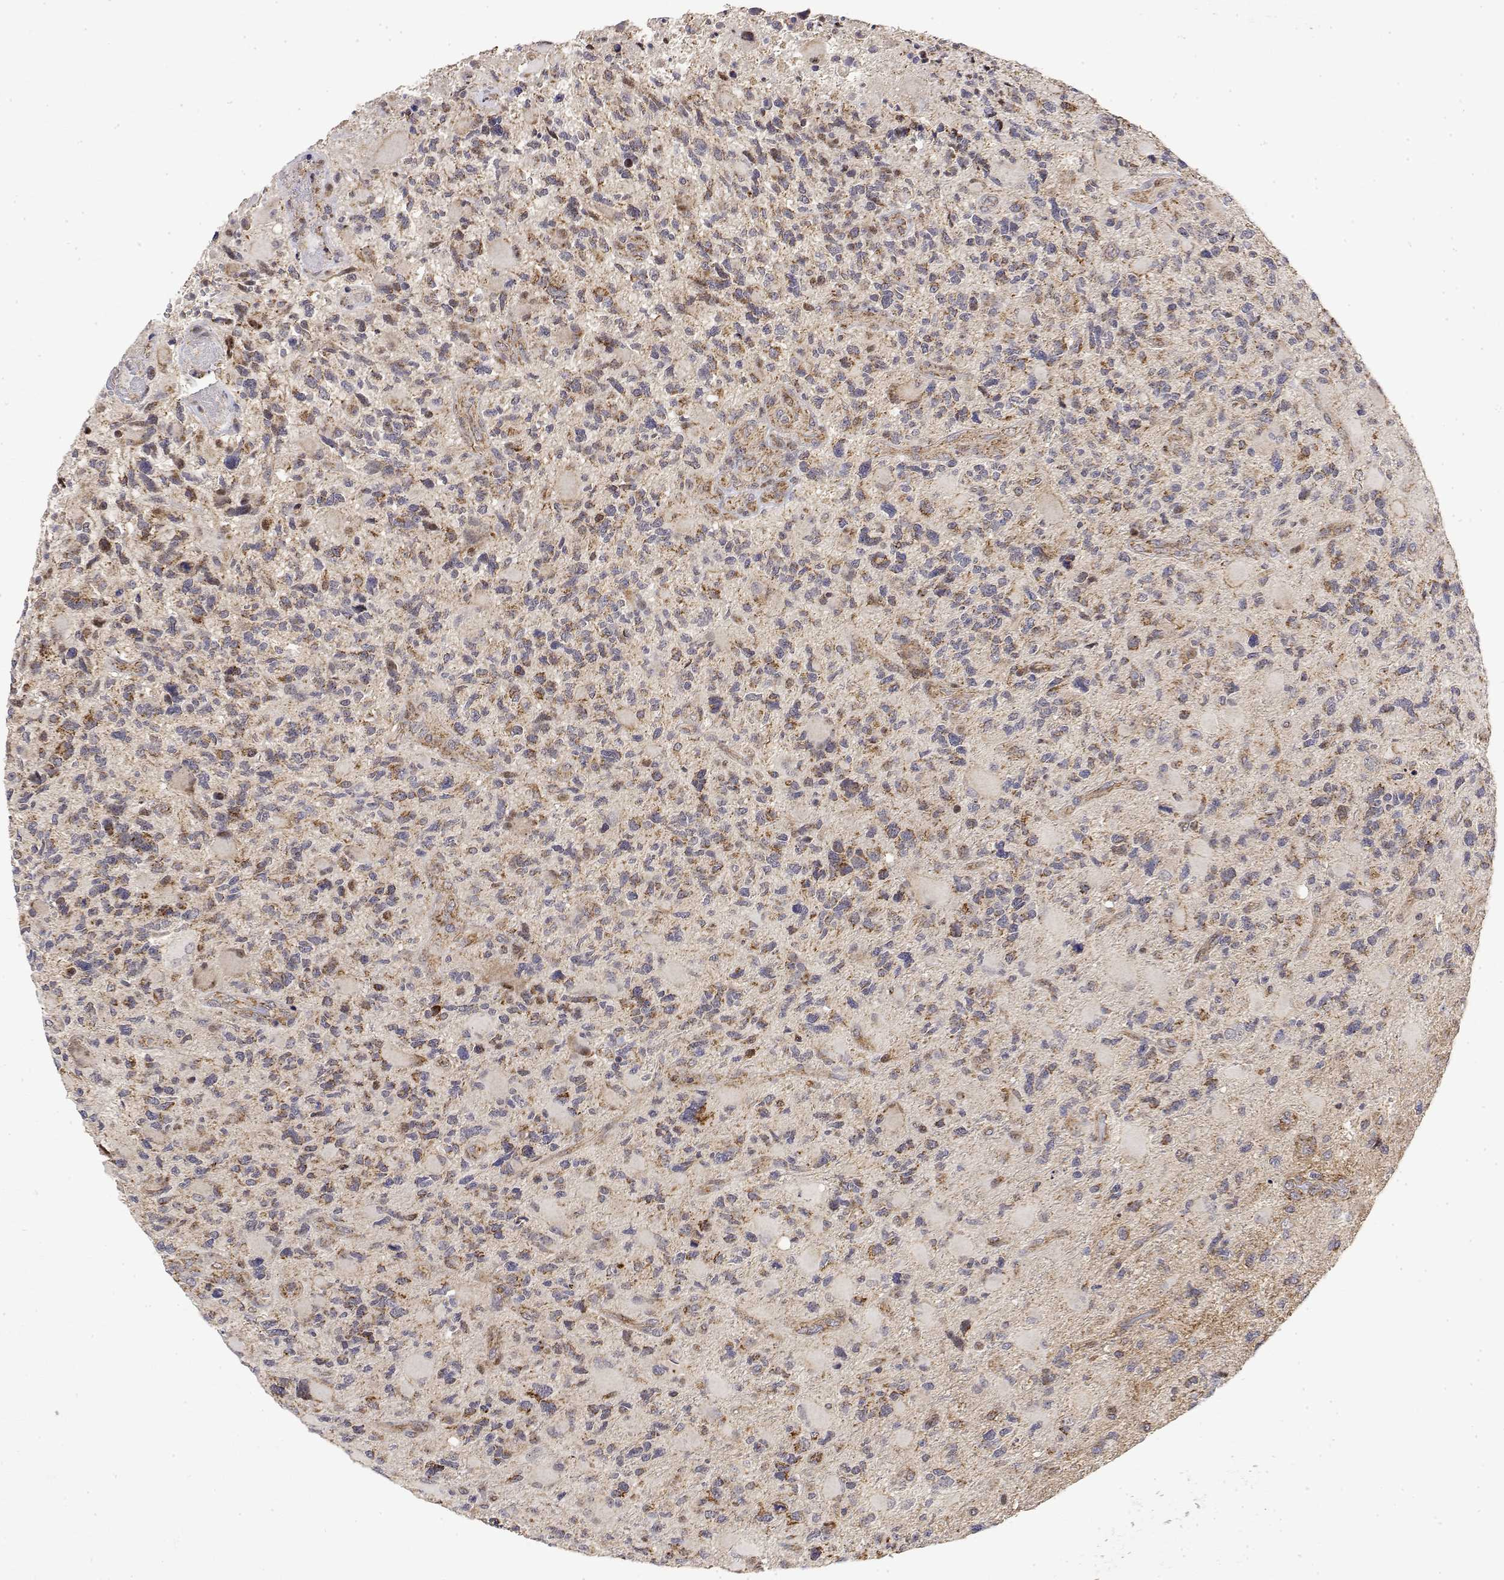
{"staining": {"intensity": "weak", "quantity": "25%-75%", "location": "cytoplasmic/membranous"}, "tissue": "glioma", "cell_type": "Tumor cells", "image_type": "cancer", "snomed": [{"axis": "morphology", "description": "Glioma, malignant, High grade"}, {"axis": "topography", "description": "Brain"}], "caption": "Glioma tissue demonstrates weak cytoplasmic/membranous positivity in approximately 25%-75% of tumor cells", "gene": "GADD45GIP1", "patient": {"sex": "female", "age": 71}}